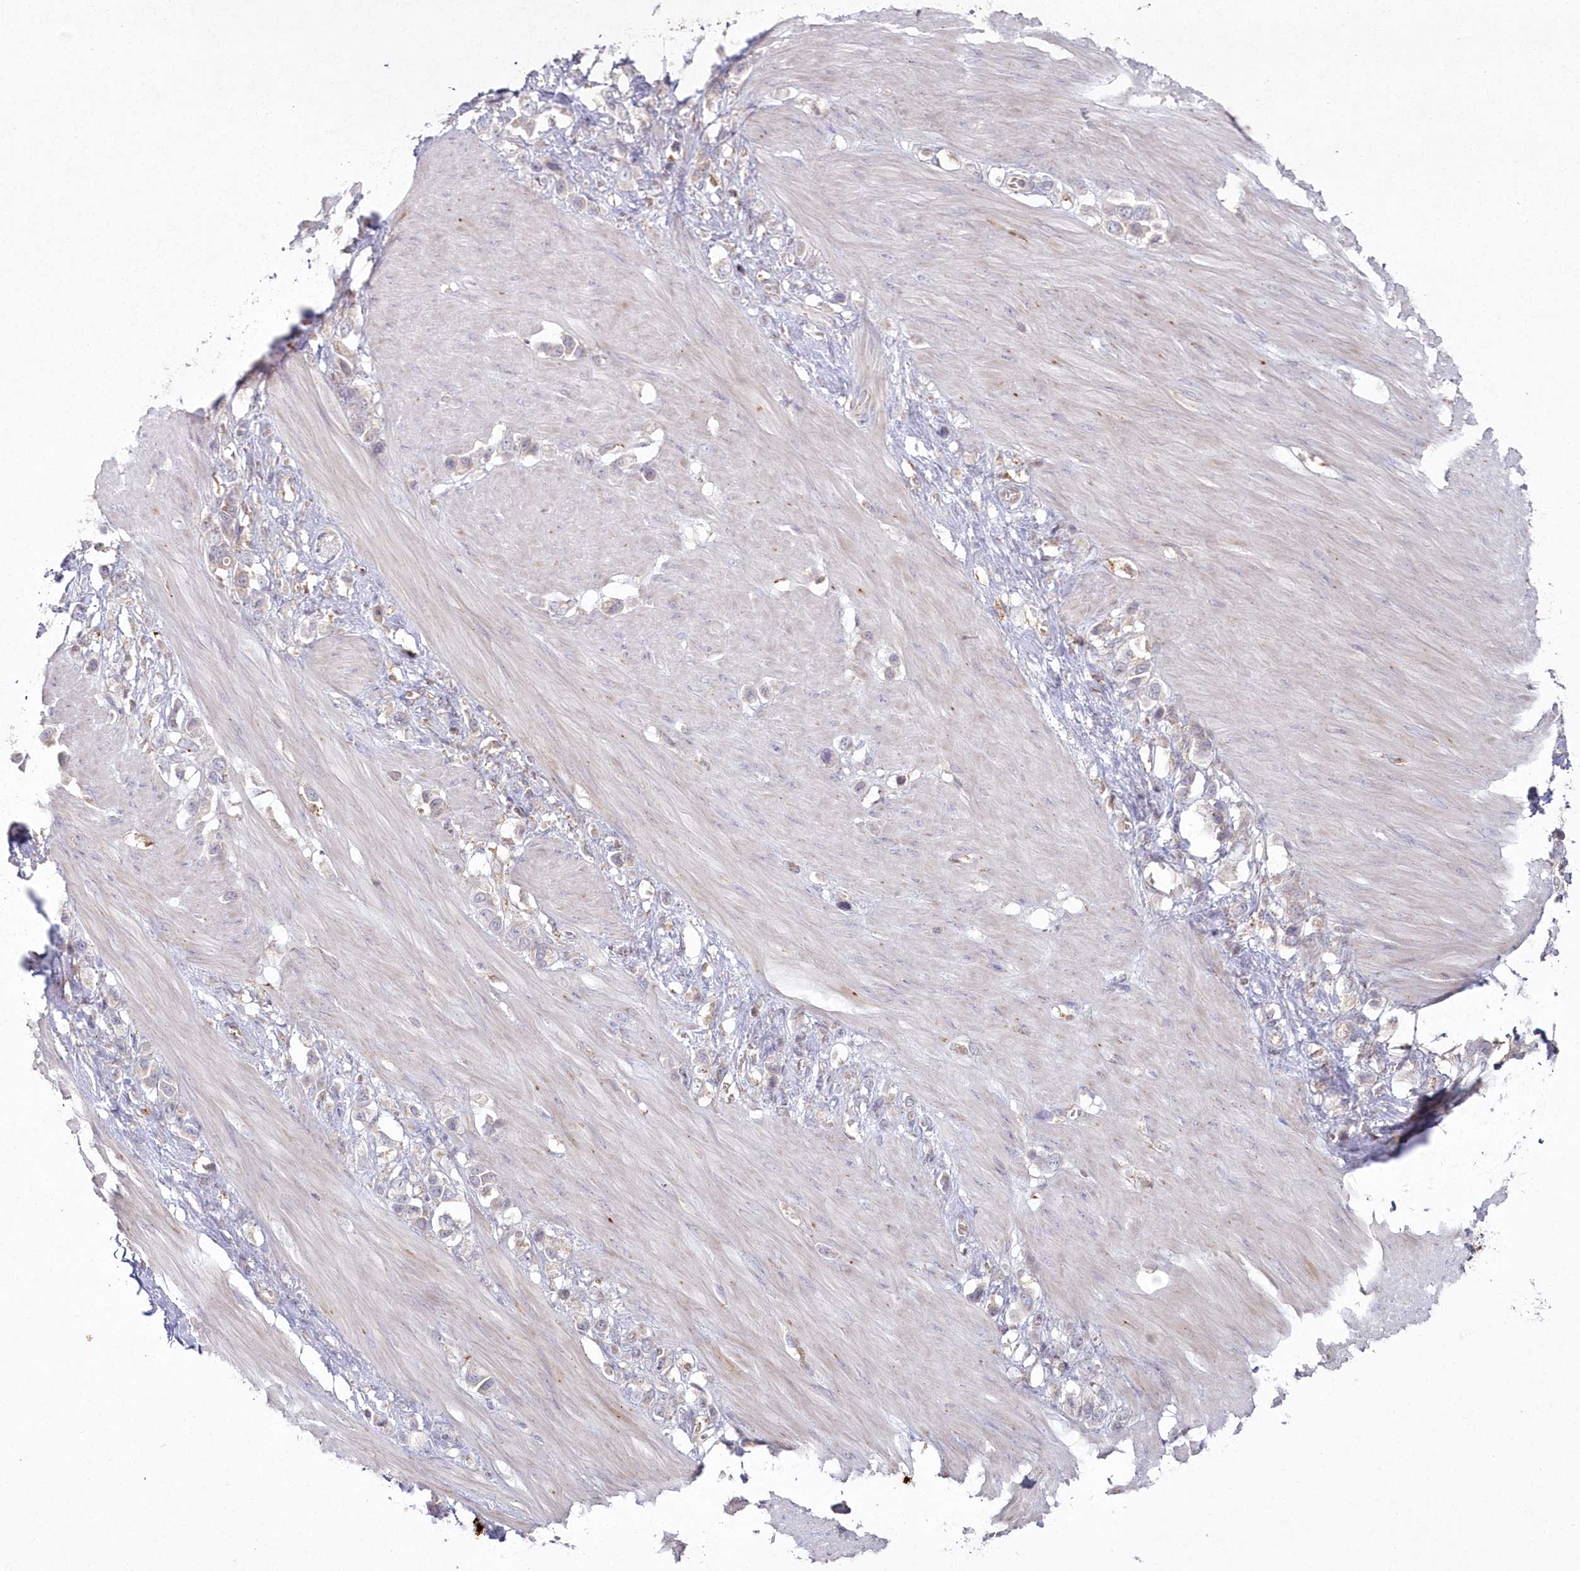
{"staining": {"intensity": "negative", "quantity": "none", "location": "none"}, "tissue": "stomach cancer", "cell_type": "Tumor cells", "image_type": "cancer", "snomed": [{"axis": "morphology", "description": "Adenocarcinoma, NOS"}, {"axis": "topography", "description": "Stomach"}], "caption": "The photomicrograph reveals no significant staining in tumor cells of stomach adenocarcinoma.", "gene": "ARSB", "patient": {"sex": "female", "age": 65}}